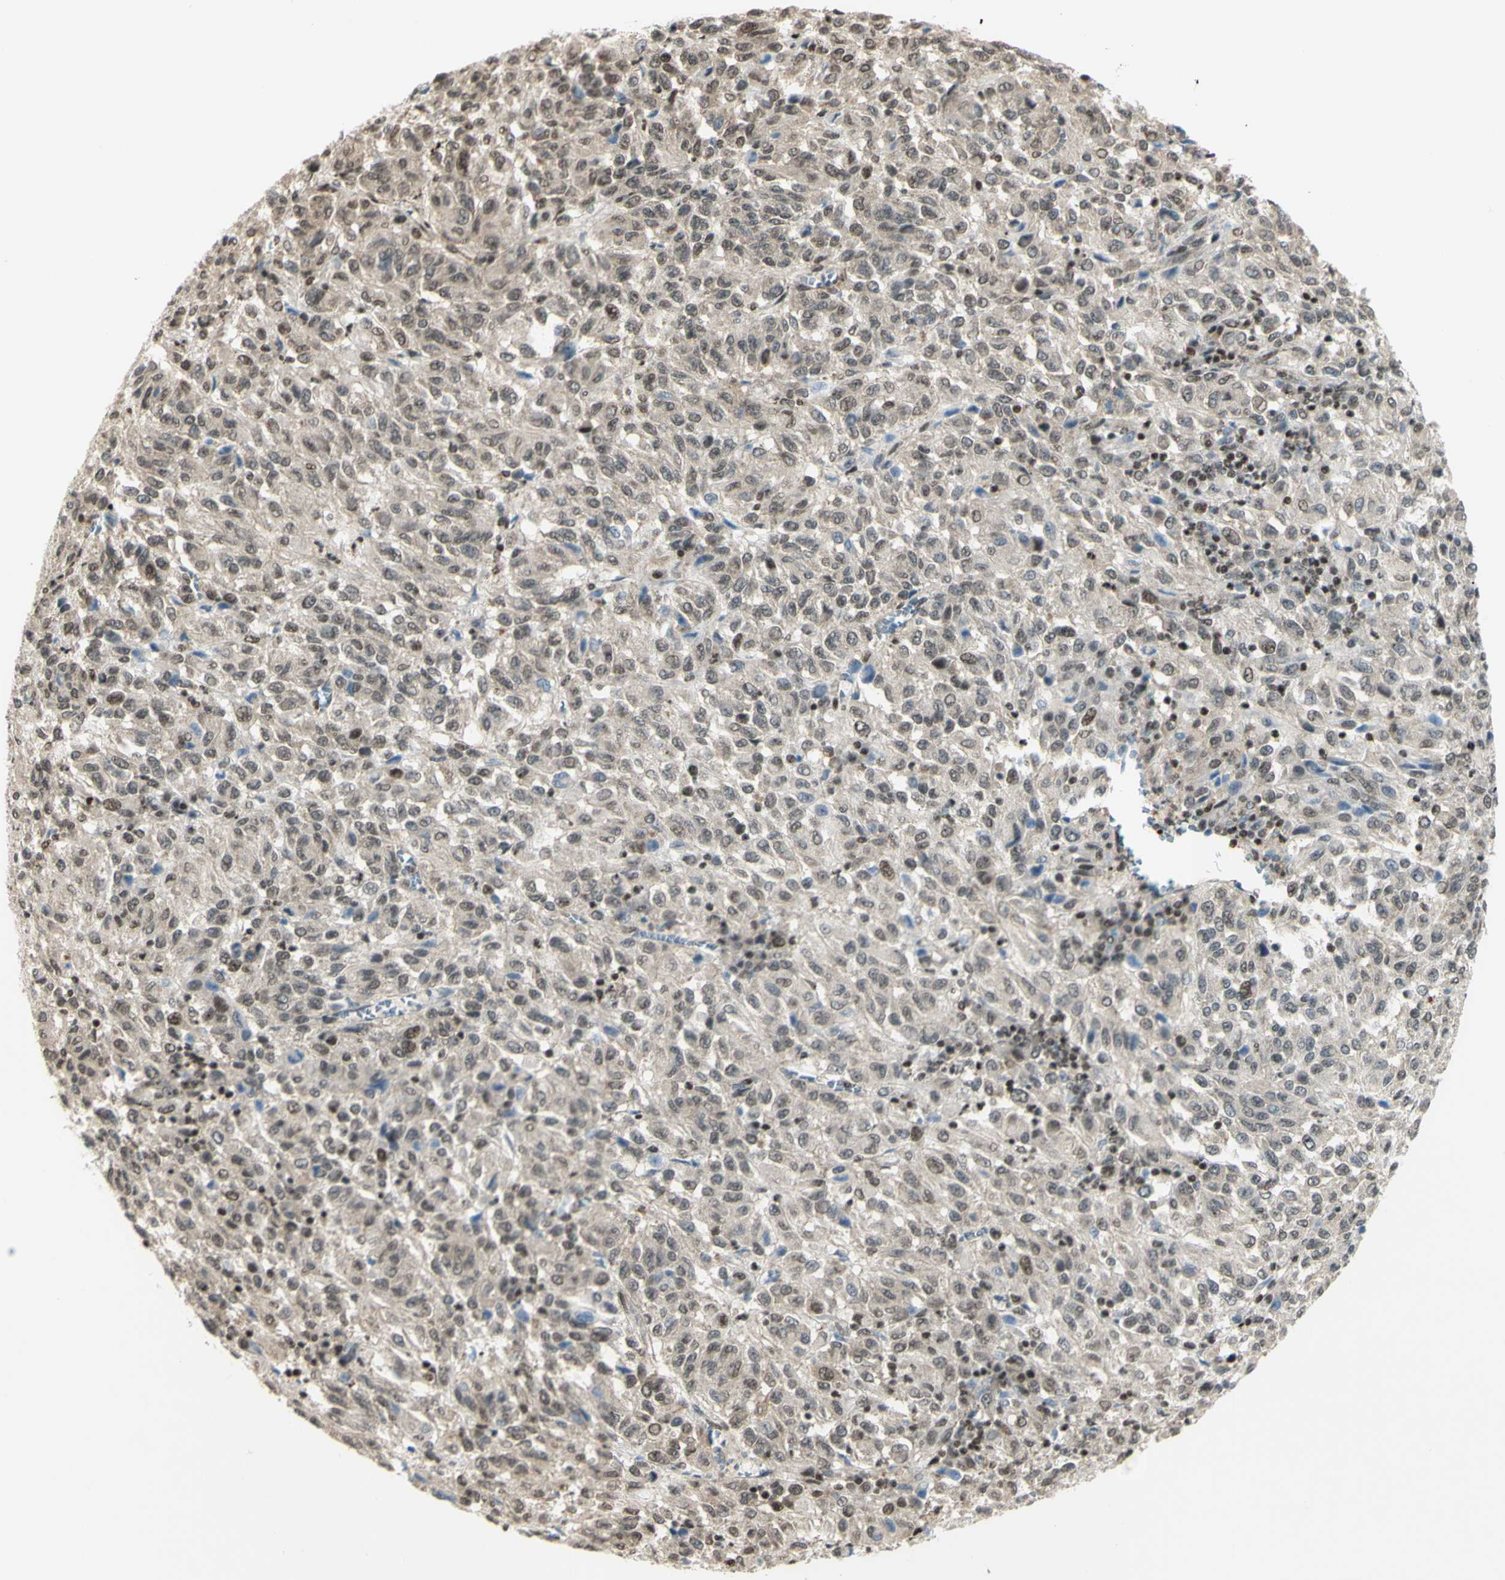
{"staining": {"intensity": "weak", "quantity": "25%-75%", "location": "nuclear"}, "tissue": "melanoma", "cell_type": "Tumor cells", "image_type": "cancer", "snomed": [{"axis": "morphology", "description": "Malignant melanoma, Metastatic site"}, {"axis": "topography", "description": "Lung"}], "caption": "Immunohistochemistry image of neoplastic tissue: human melanoma stained using immunohistochemistry demonstrates low levels of weak protein expression localized specifically in the nuclear of tumor cells, appearing as a nuclear brown color.", "gene": "ZMYM6", "patient": {"sex": "male", "age": 64}}